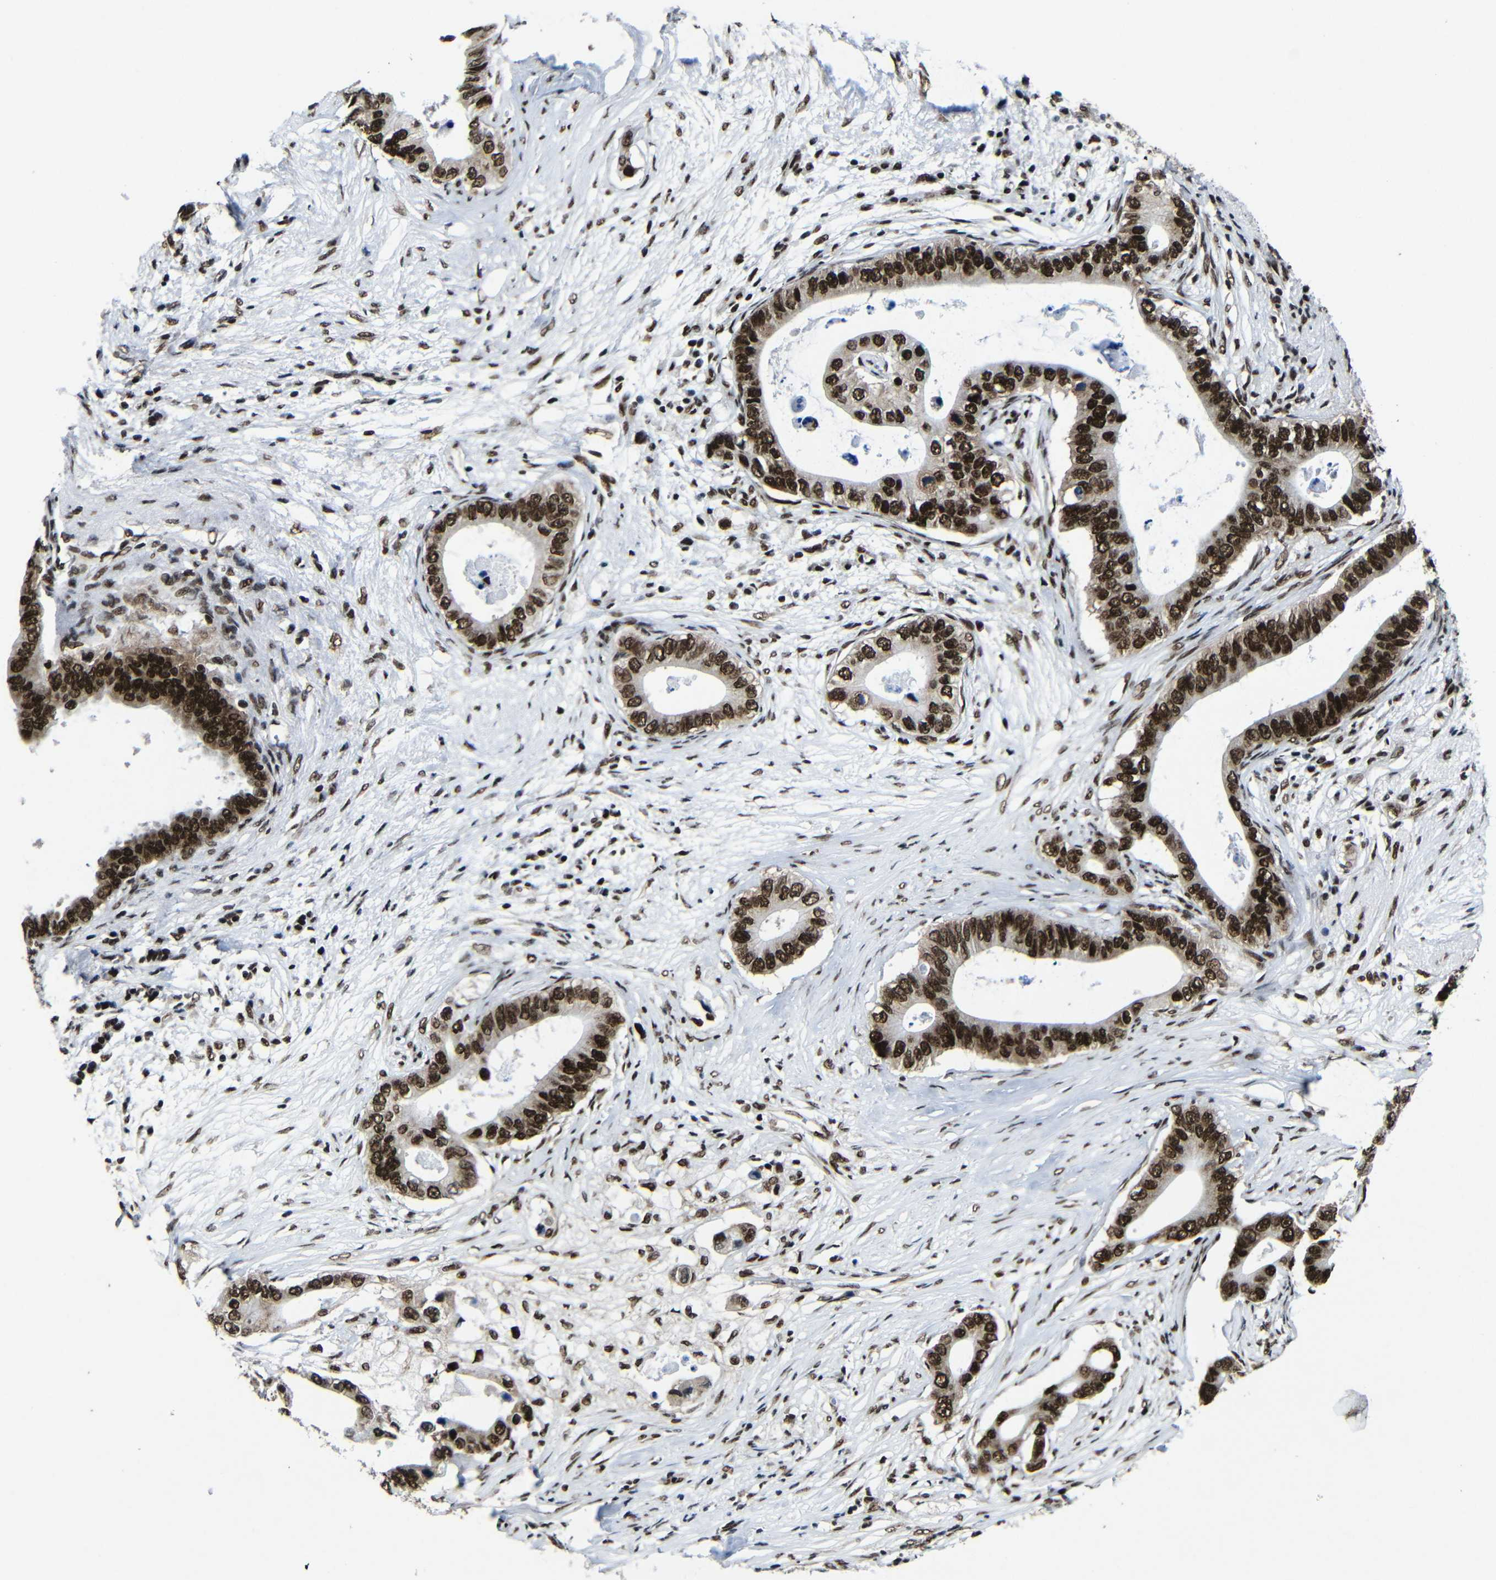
{"staining": {"intensity": "strong", "quantity": ">75%", "location": "nuclear"}, "tissue": "pancreatic cancer", "cell_type": "Tumor cells", "image_type": "cancer", "snomed": [{"axis": "morphology", "description": "Adenocarcinoma, NOS"}, {"axis": "topography", "description": "Pancreas"}], "caption": "Pancreatic cancer (adenocarcinoma) stained for a protein (brown) reveals strong nuclear positive staining in about >75% of tumor cells.", "gene": "PTBP1", "patient": {"sex": "male", "age": 77}}